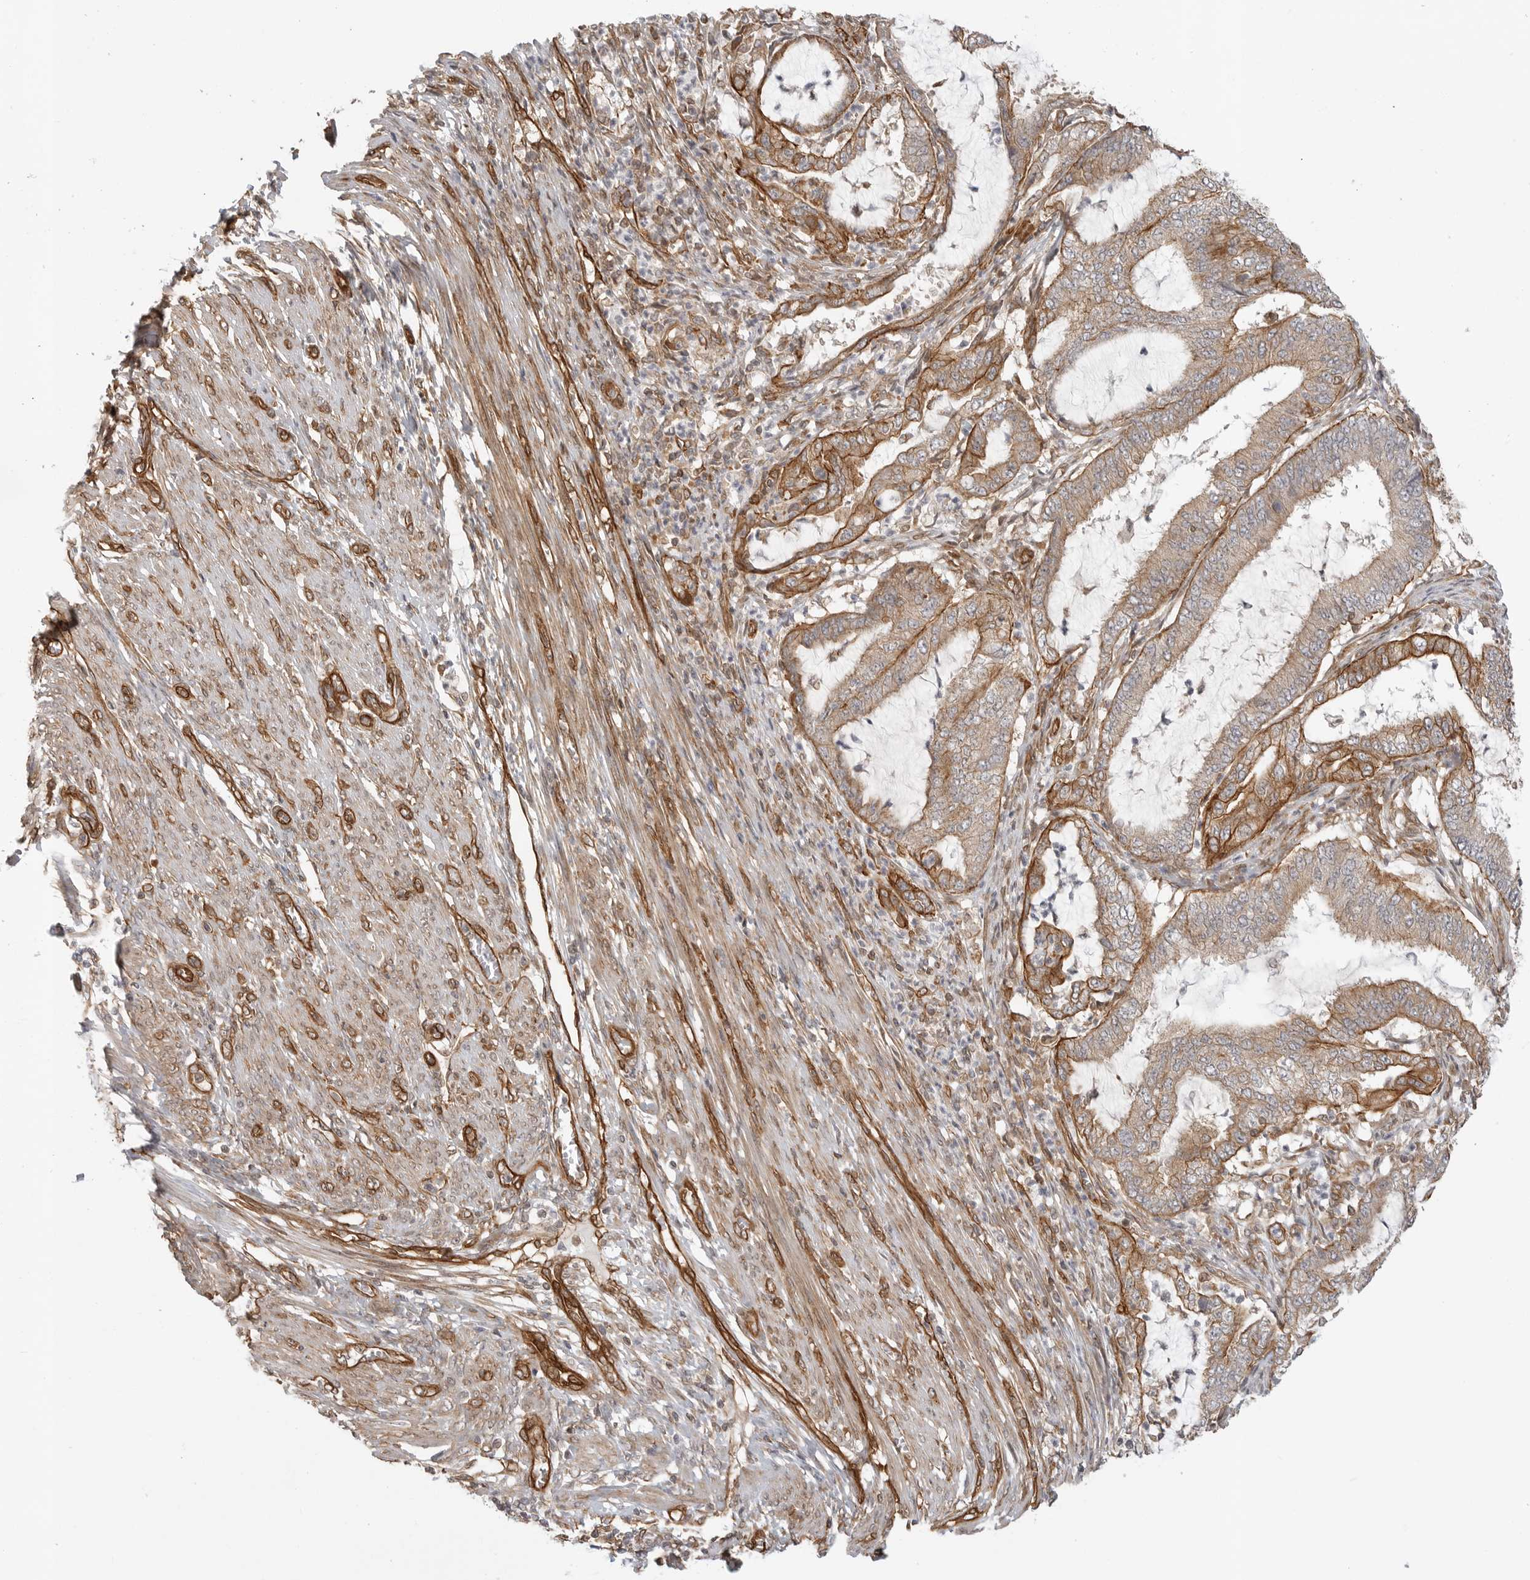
{"staining": {"intensity": "weak", "quantity": ">75%", "location": "cytoplasmic/membranous"}, "tissue": "endometrial cancer", "cell_type": "Tumor cells", "image_type": "cancer", "snomed": [{"axis": "morphology", "description": "Adenocarcinoma, NOS"}, {"axis": "topography", "description": "Endometrium"}], "caption": "A low amount of weak cytoplasmic/membranous positivity is identified in about >75% of tumor cells in adenocarcinoma (endometrial) tissue. (brown staining indicates protein expression, while blue staining denotes nuclei).", "gene": "ATOH7", "patient": {"sex": "female", "age": 51}}